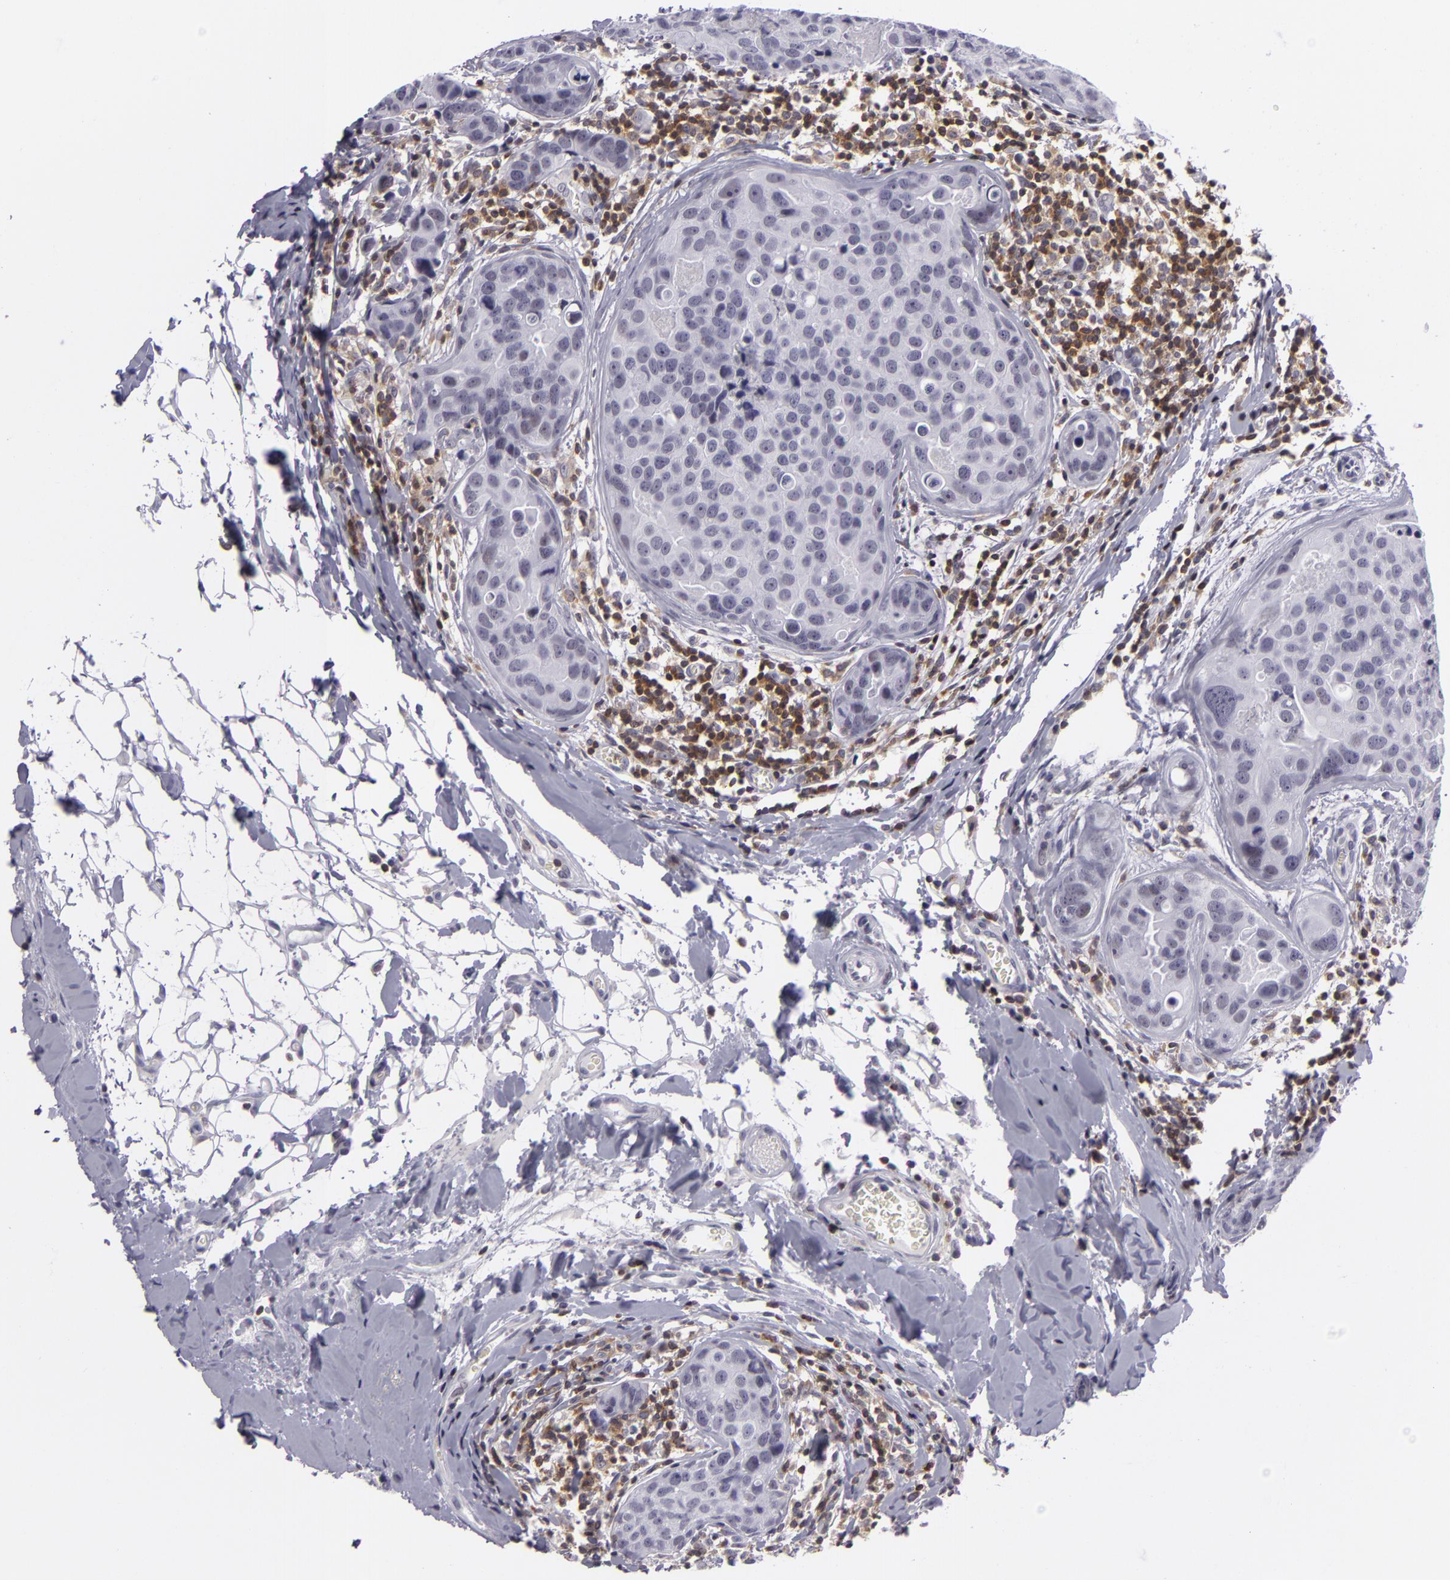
{"staining": {"intensity": "negative", "quantity": "none", "location": "none"}, "tissue": "breast cancer", "cell_type": "Tumor cells", "image_type": "cancer", "snomed": [{"axis": "morphology", "description": "Duct carcinoma"}, {"axis": "topography", "description": "Breast"}], "caption": "Photomicrograph shows no protein positivity in tumor cells of breast intraductal carcinoma tissue. Nuclei are stained in blue.", "gene": "KCNAB2", "patient": {"sex": "female", "age": 24}}